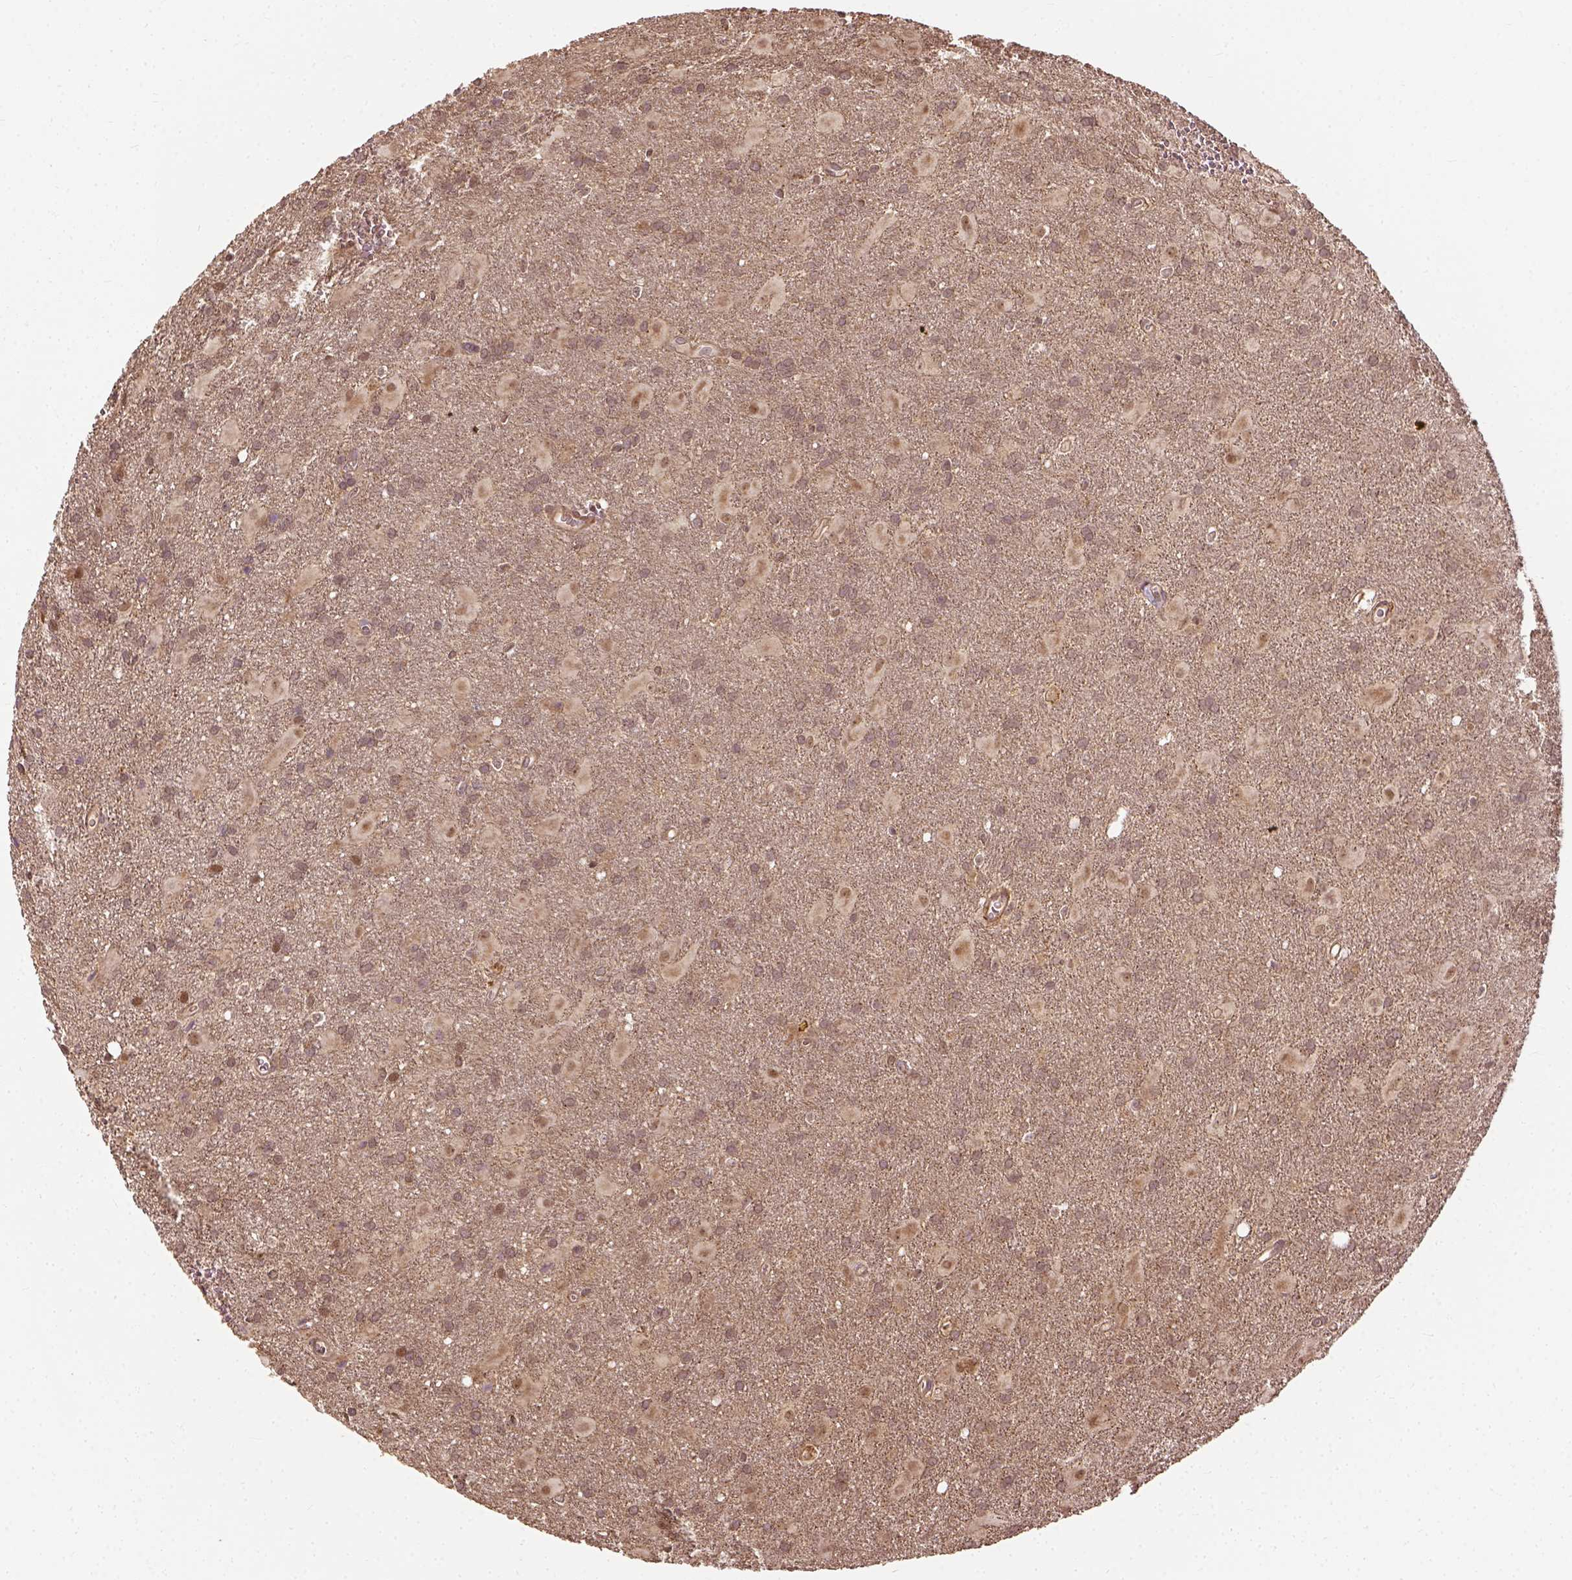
{"staining": {"intensity": "weak", "quantity": ">75%", "location": "cytoplasmic/membranous"}, "tissue": "glioma", "cell_type": "Tumor cells", "image_type": "cancer", "snomed": [{"axis": "morphology", "description": "Glioma, malignant, Low grade"}, {"axis": "topography", "description": "Brain"}], "caption": "A histopathology image of glioma stained for a protein reveals weak cytoplasmic/membranous brown staining in tumor cells. (DAB IHC, brown staining for protein, blue staining for nuclei).", "gene": "VEGFA", "patient": {"sex": "male", "age": 58}}